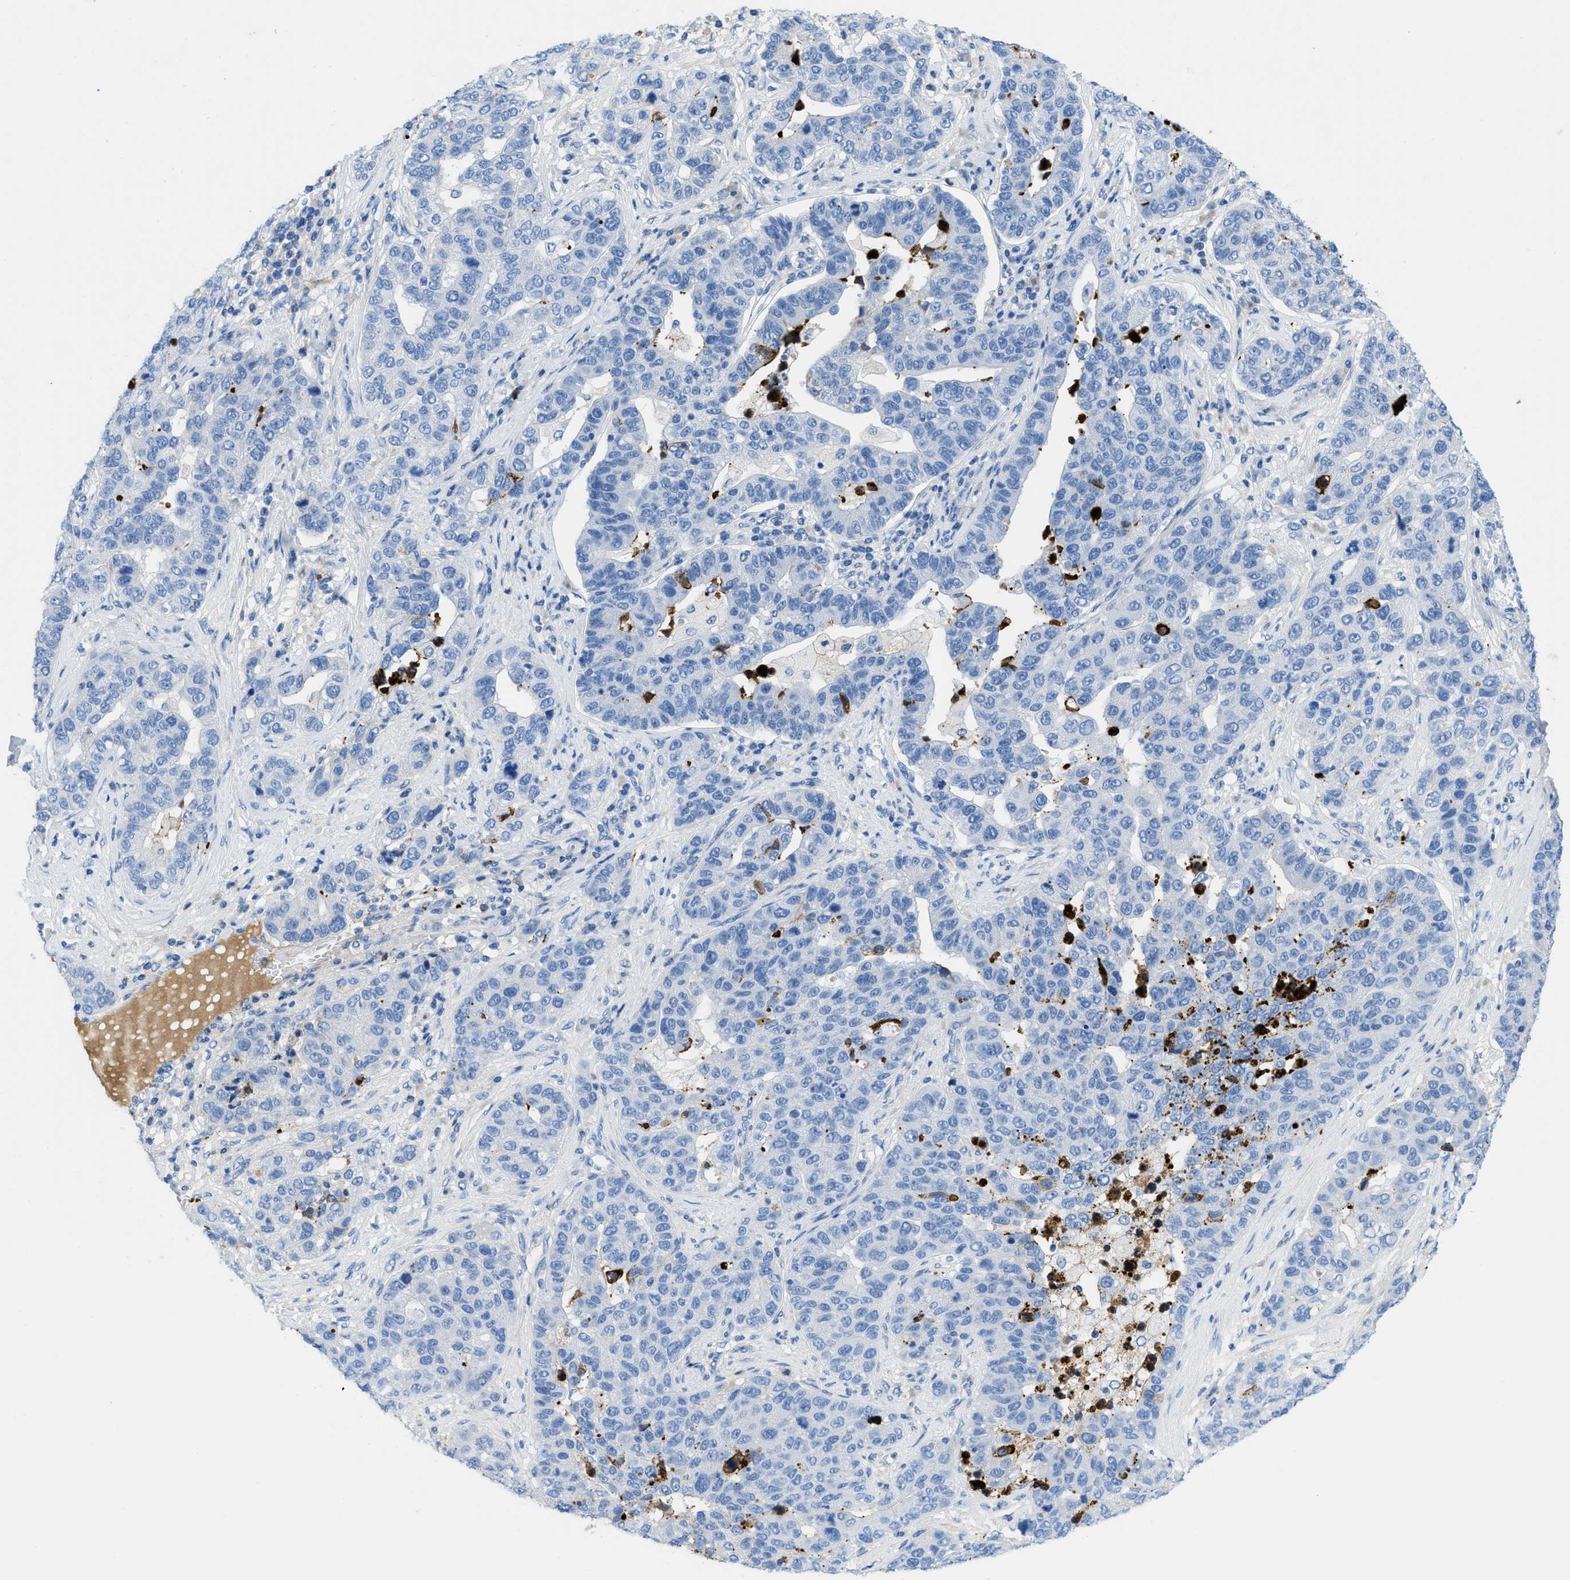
{"staining": {"intensity": "negative", "quantity": "none", "location": "none"}, "tissue": "pancreatic cancer", "cell_type": "Tumor cells", "image_type": "cancer", "snomed": [{"axis": "morphology", "description": "Adenocarcinoma, NOS"}, {"axis": "topography", "description": "Pancreas"}], "caption": "There is no significant positivity in tumor cells of pancreatic cancer.", "gene": "XCR1", "patient": {"sex": "female", "age": 61}}